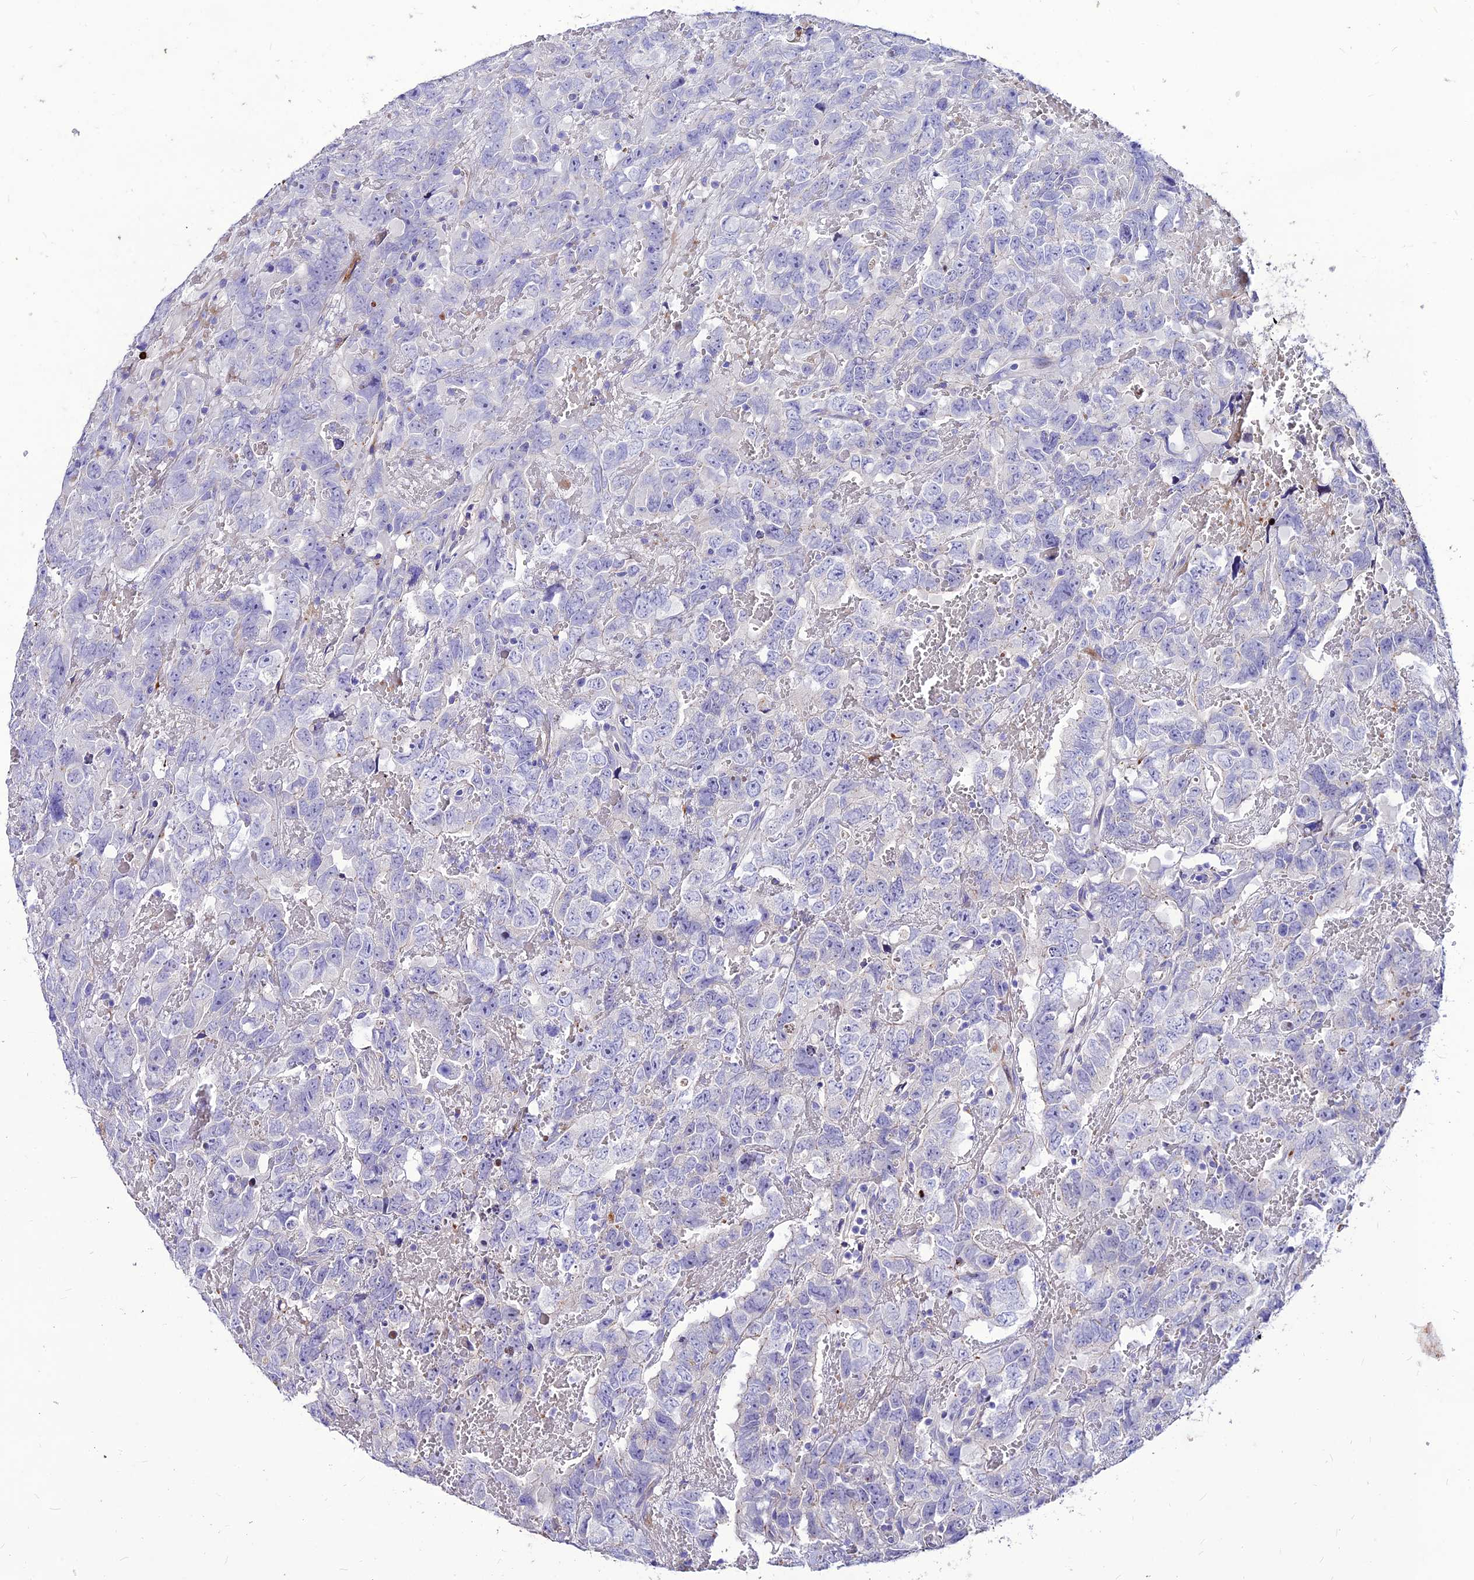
{"staining": {"intensity": "negative", "quantity": "none", "location": "none"}, "tissue": "testis cancer", "cell_type": "Tumor cells", "image_type": "cancer", "snomed": [{"axis": "morphology", "description": "Carcinoma, Embryonal, NOS"}, {"axis": "topography", "description": "Testis"}], "caption": "Testis cancer (embryonal carcinoma) stained for a protein using immunohistochemistry (IHC) displays no positivity tumor cells.", "gene": "RIMOC1", "patient": {"sex": "male", "age": 45}}